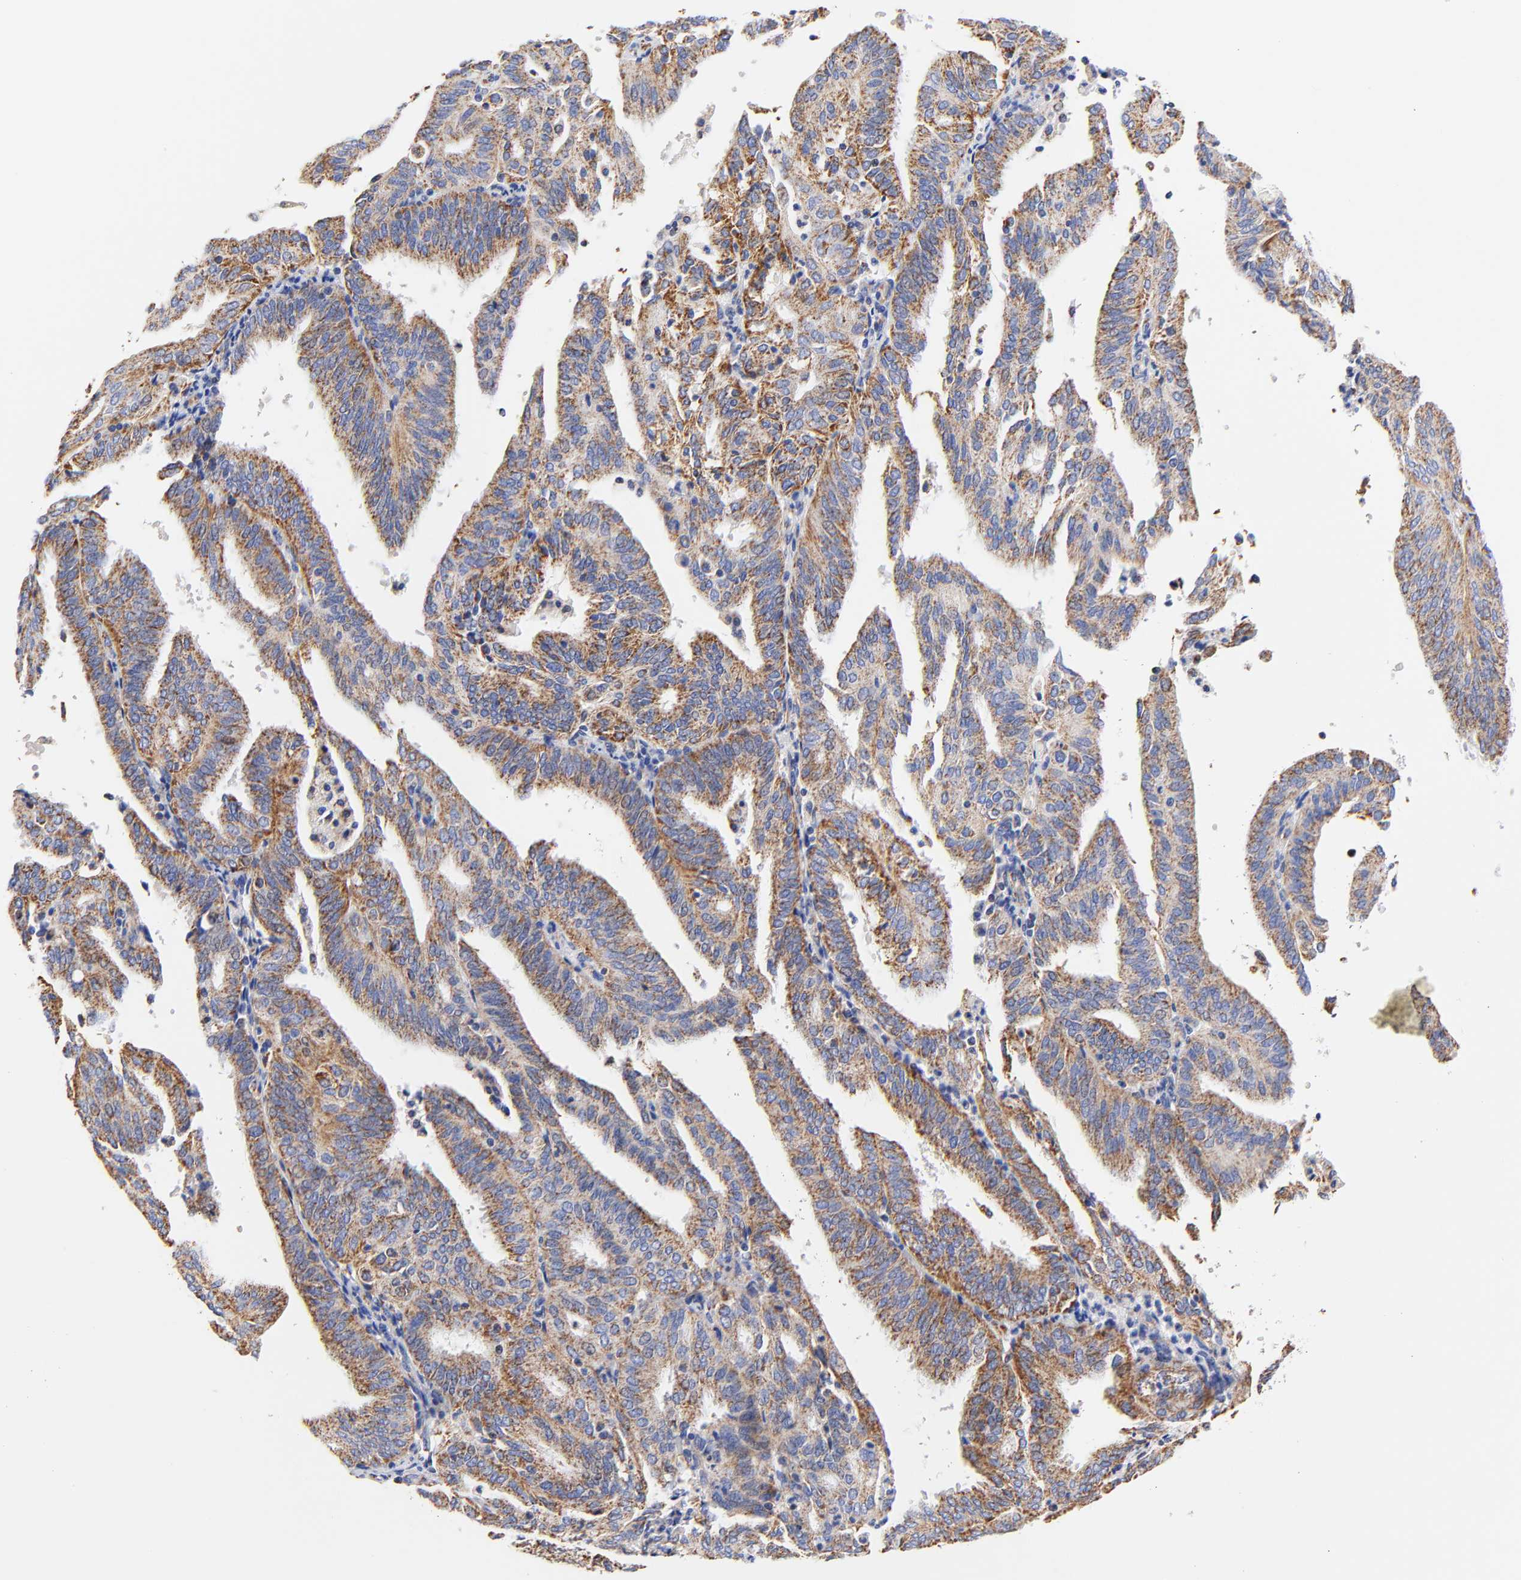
{"staining": {"intensity": "moderate", "quantity": ">75%", "location": "cytoplasmic/membranous"}, "tissue": "endometrial cancer", "cell_type": "Tumor cells", "image_type": "cancer", "snomed": [{"axis": "morphology", "description": "Adenocarcinoma, NOS"}, {"axis": "topography", "description": "Endometrium"}], "caption": "An immunohistochemistry (IHC) micrograph of neoplastic tissue is shown. Protein staining in brown shows moderate cytoplasmic/membranous positivity in adenocarcinoma (endometrial) within tumor cells.", "gene": "ATP5F1D", "patient": {"sex": "female", "age": 59}}